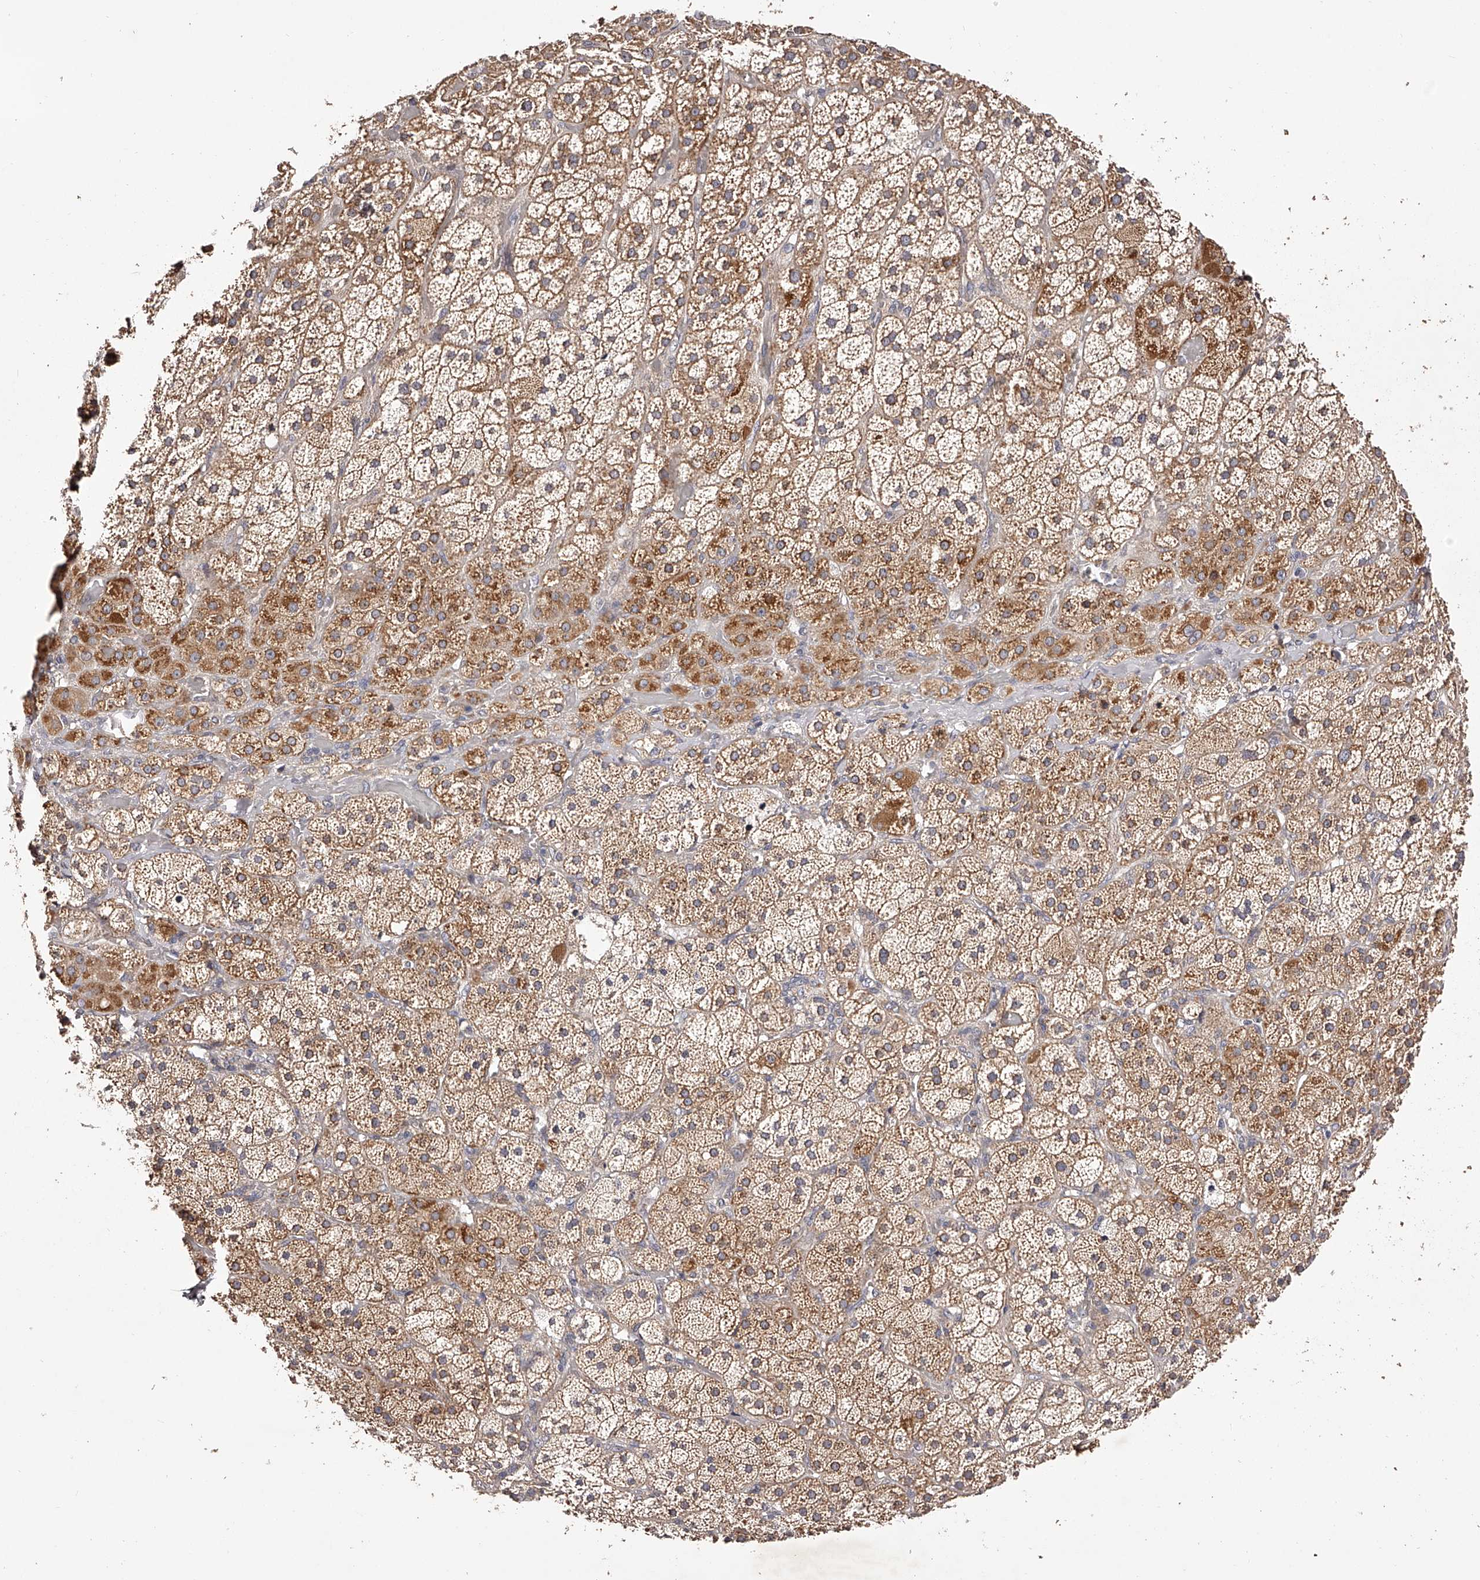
{"staining": {"intensity": "strong", "quantity": "<25%", "location": "cytoplasmic/membranous"}, "tissue": "adrenal gland", "cell_type": "Glandular cells", "image_type": "normal", "snomed": [{"axis": "morphology", "description": "Normal tissue, NOS"}, {"axis": "topography", "description": "Adrenal gland"}], "caption": "Glandular cells show medium levels of strong cytoplasmic/membranous staining in about <25% of cells in benign adrenal gland. Nuclei are stained in blue.", "gene": "ODF2L", "patient": {"sex": "male", "age": 57}}